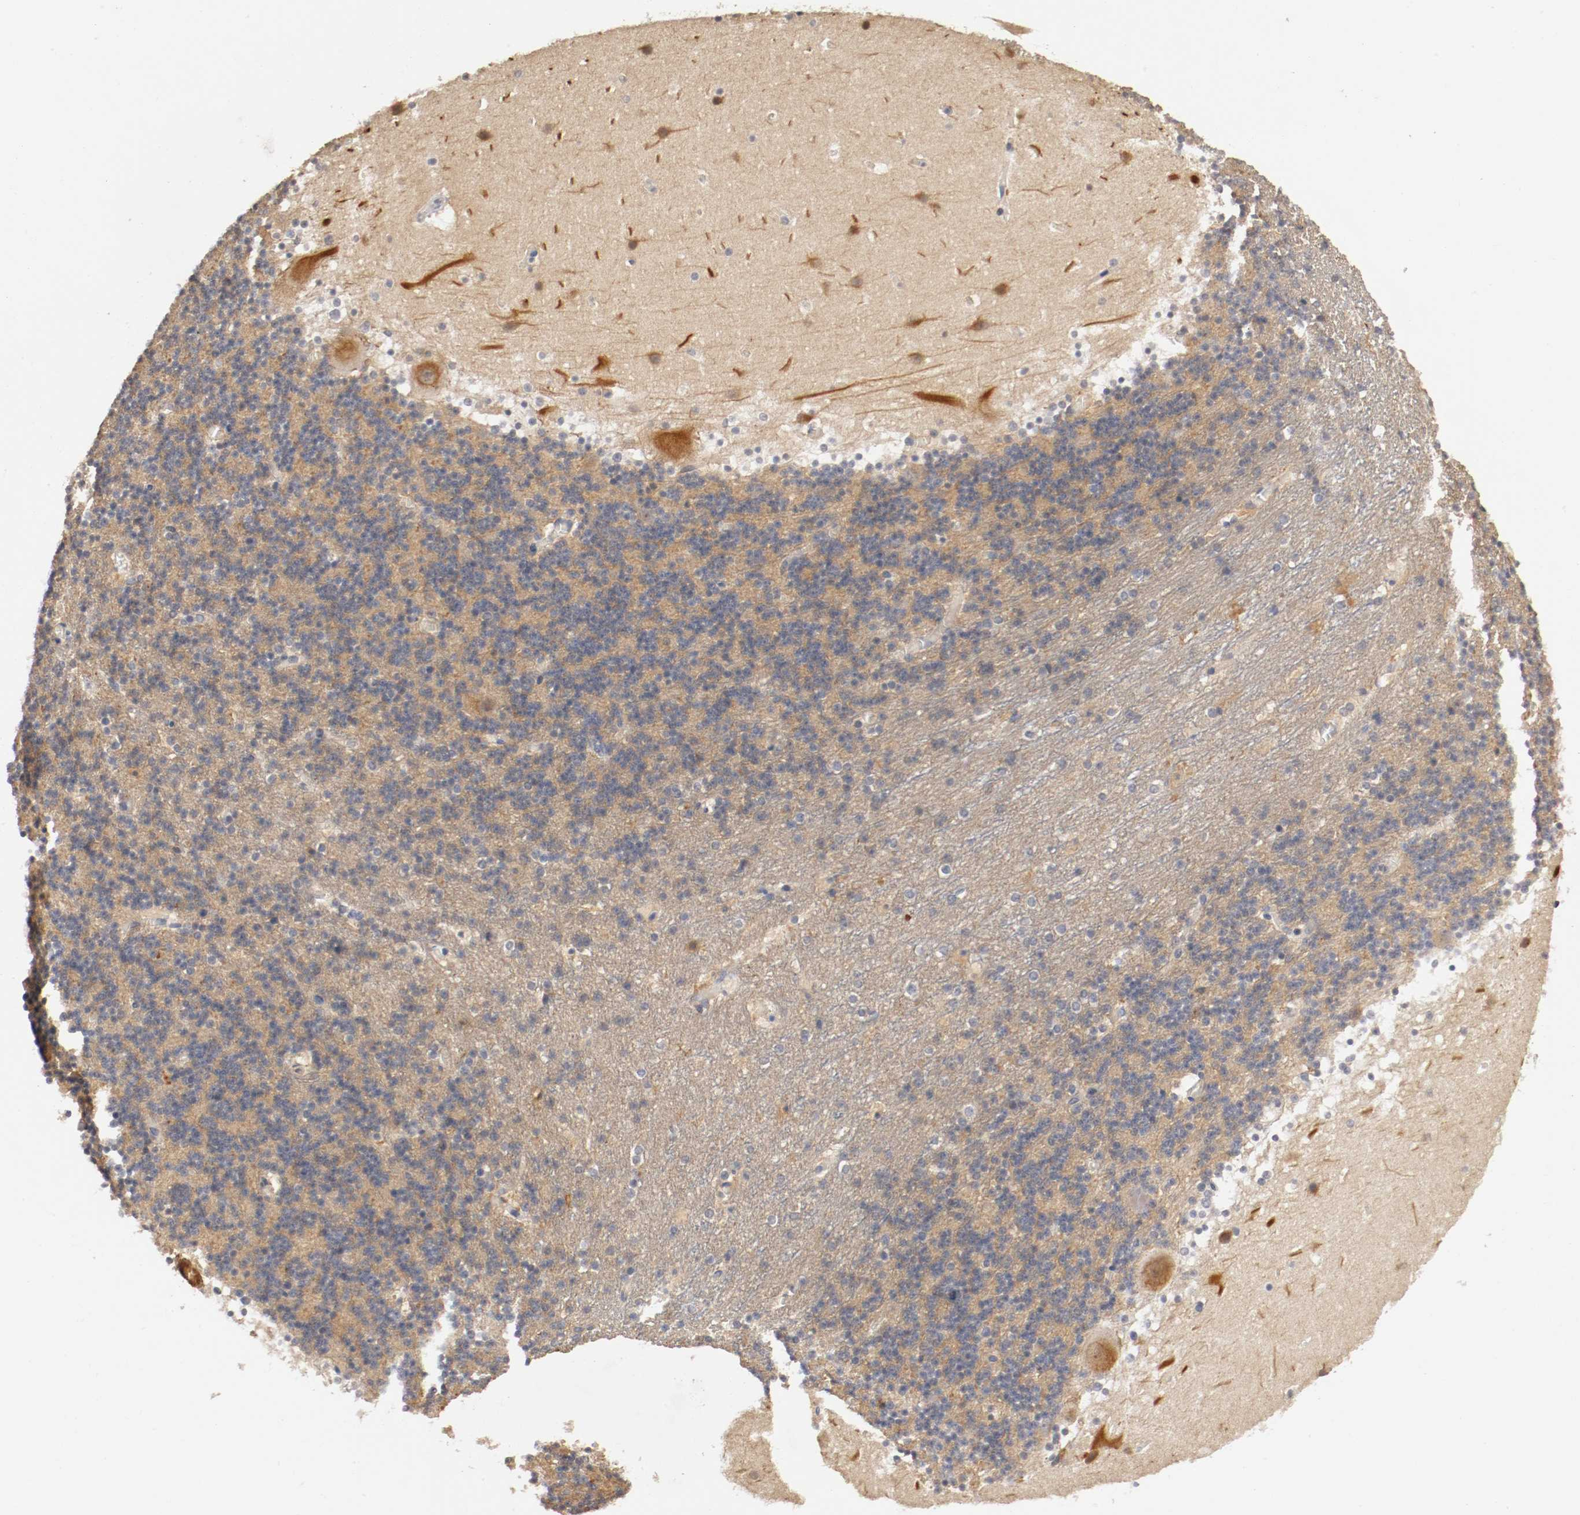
{"staining": {"intensity": "weak", "quantity": ">75%", "location": "cytoplasmic/membranous"}, "tissue": "cerebellum", "cell_type": "Cells in granular layer", "image_type": "normal", "snomed": [{"axis": "morphology", "description": "Normal tissue, NOS"}, {"axis": "topography", "description": "Cerebellum"}], "caption": "The immunohistochemical stain shows weak cytoplasmic/membranous positivity in cells in granular layer of unremarkable cerebellum. The protein is shown in brown color, while the nuclei are stained blue.", "gene": "RBM23", "patient": {"sex": "male", "age": 45}}